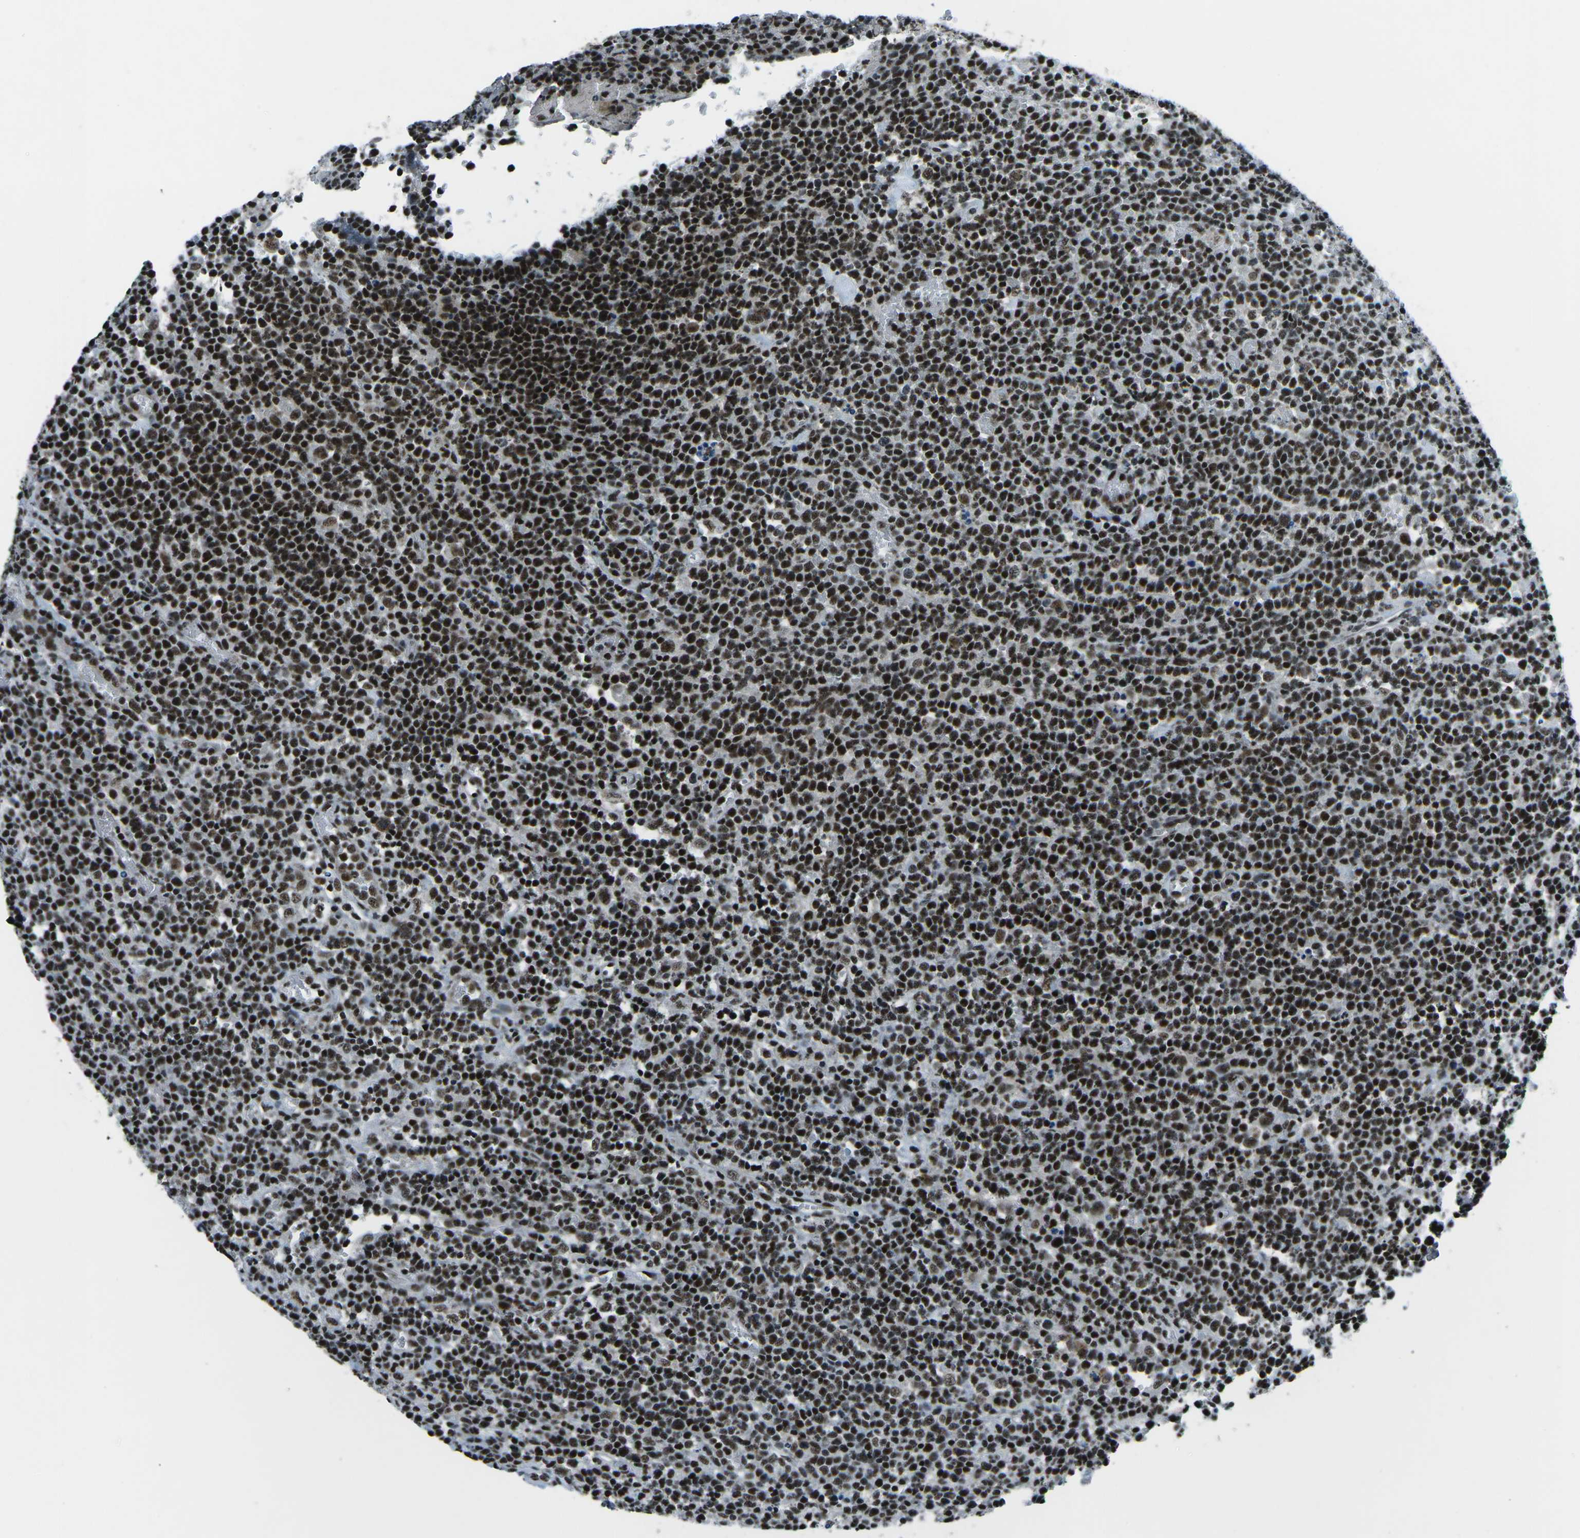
{"staining": {"intensity": "strong", "quantity": ">75%", "location": "nuclear"}, "tissue": "lymphoma", "cell_type": "Tumor cells", "image_type": "cancer", "snomed": [{"axis": "morphology", "description": "Malignant lymphoma, non-Hodgkin's type, High grade"}, {"axis": "topography", "description": "Lymph node"}], "caption": "Malignant lymphoma, non-Hodgkin's type (high-grade) tissue shows strong nuclear positivity in about >75% of tumor cells, visualized by immunohistochemistry. (IHC, brightfield microscopy, high magnification).", "gene": "RBL2", "patient": {"sex": "male", "age": 61}}